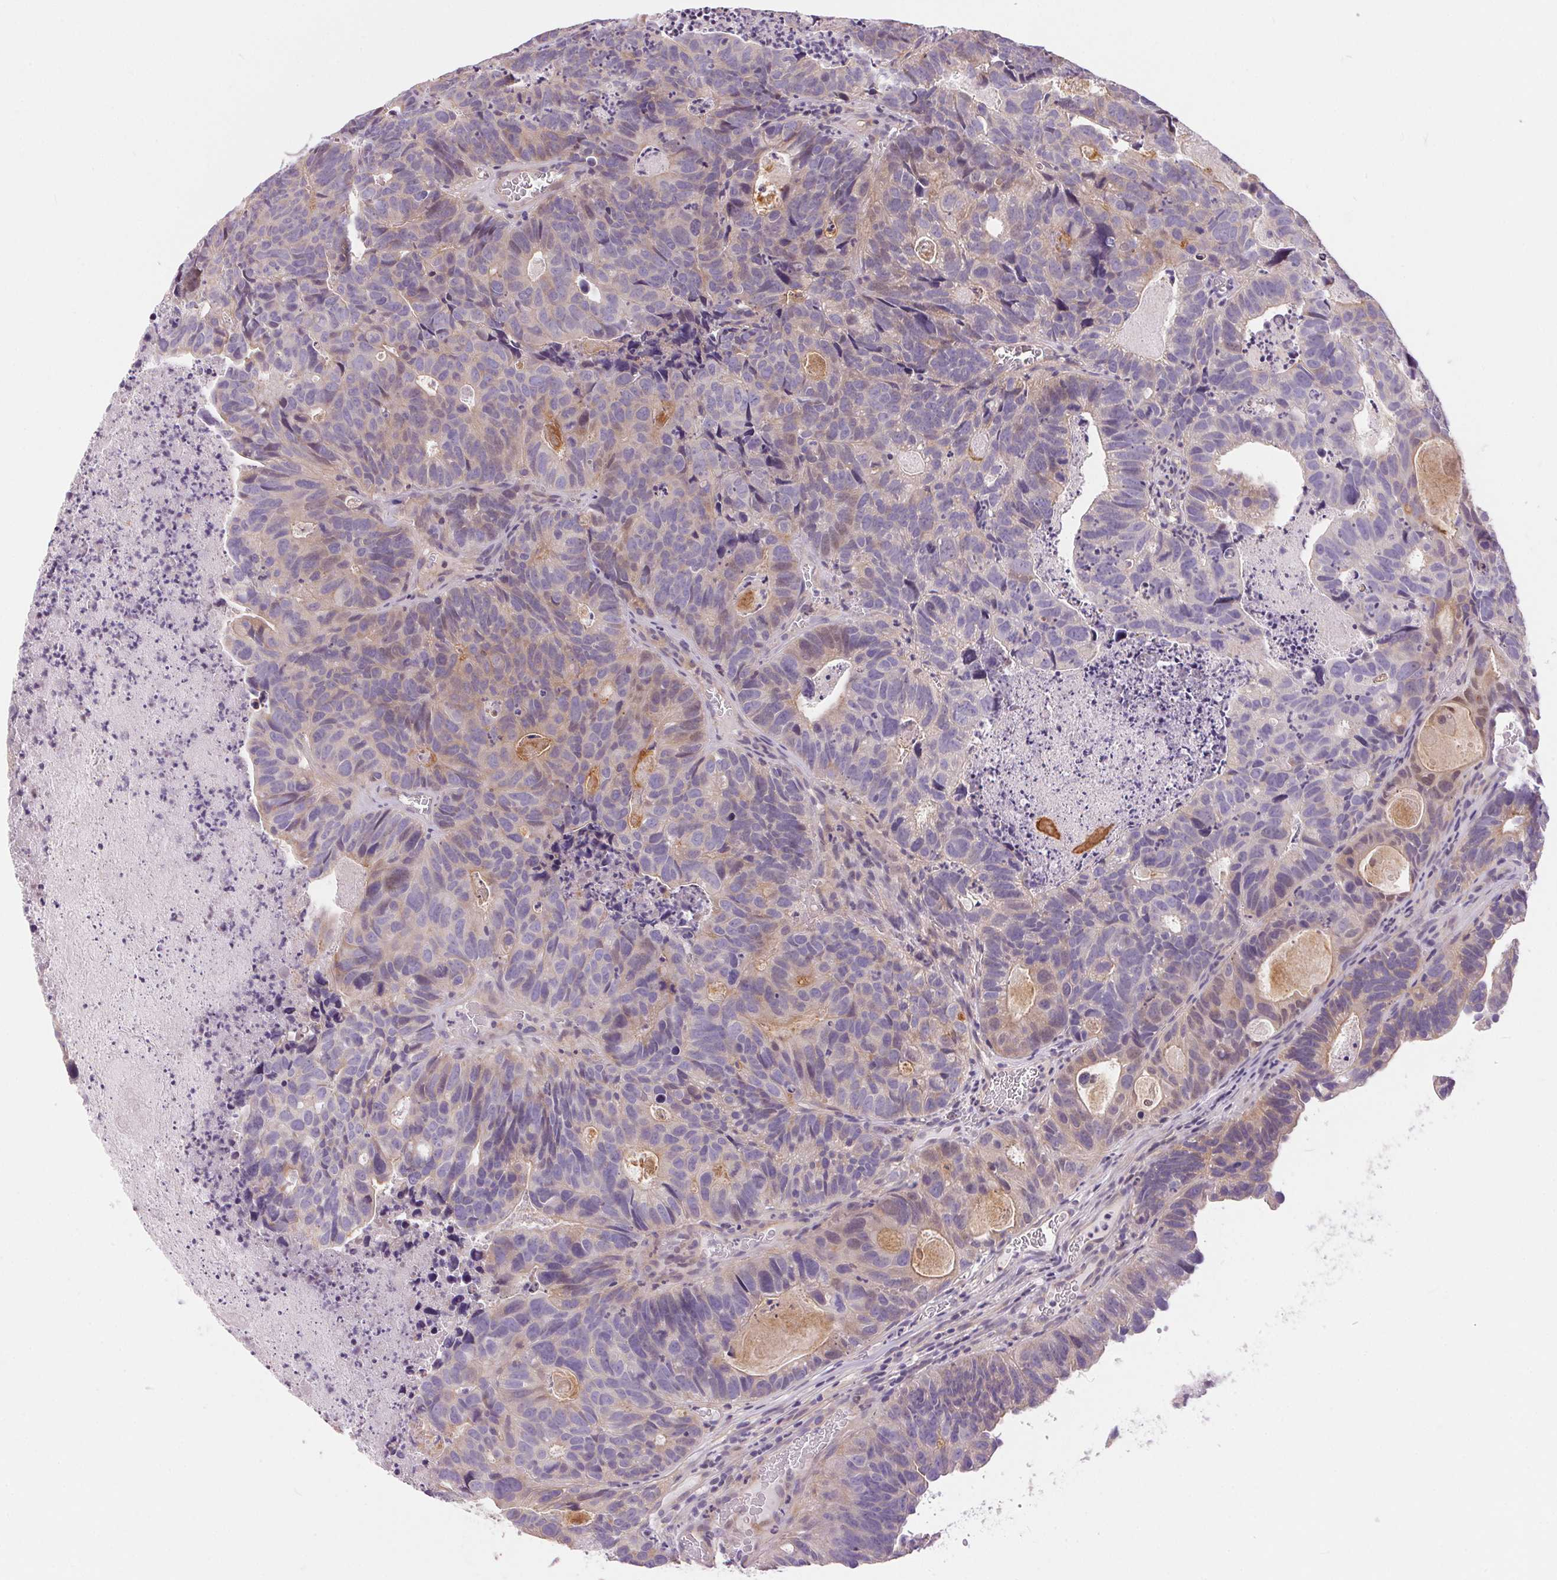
{"staining": {"intensity": "weak", "quantity": "25%-75%", "location": "cytoplasmic/membranous"}, "tissue": "head and neck cancer", "cell_type": "Tumor cells", "image_type": "cancer", "snomed": [{"axis": "morphology", "description": "Adenocarcinoma, NOS"}, {"axis": "topography", "description": "Head-Neck"}], "caption": "About 25%-75% of tumor cells in human adenocarcinoma (head and neck) display weak cytoplasmic/membranous protein positivity as visualized by brown immunohistochemical staining.", "gene": "UNC13B", "patient": {"sex": "male", "age": 62}}